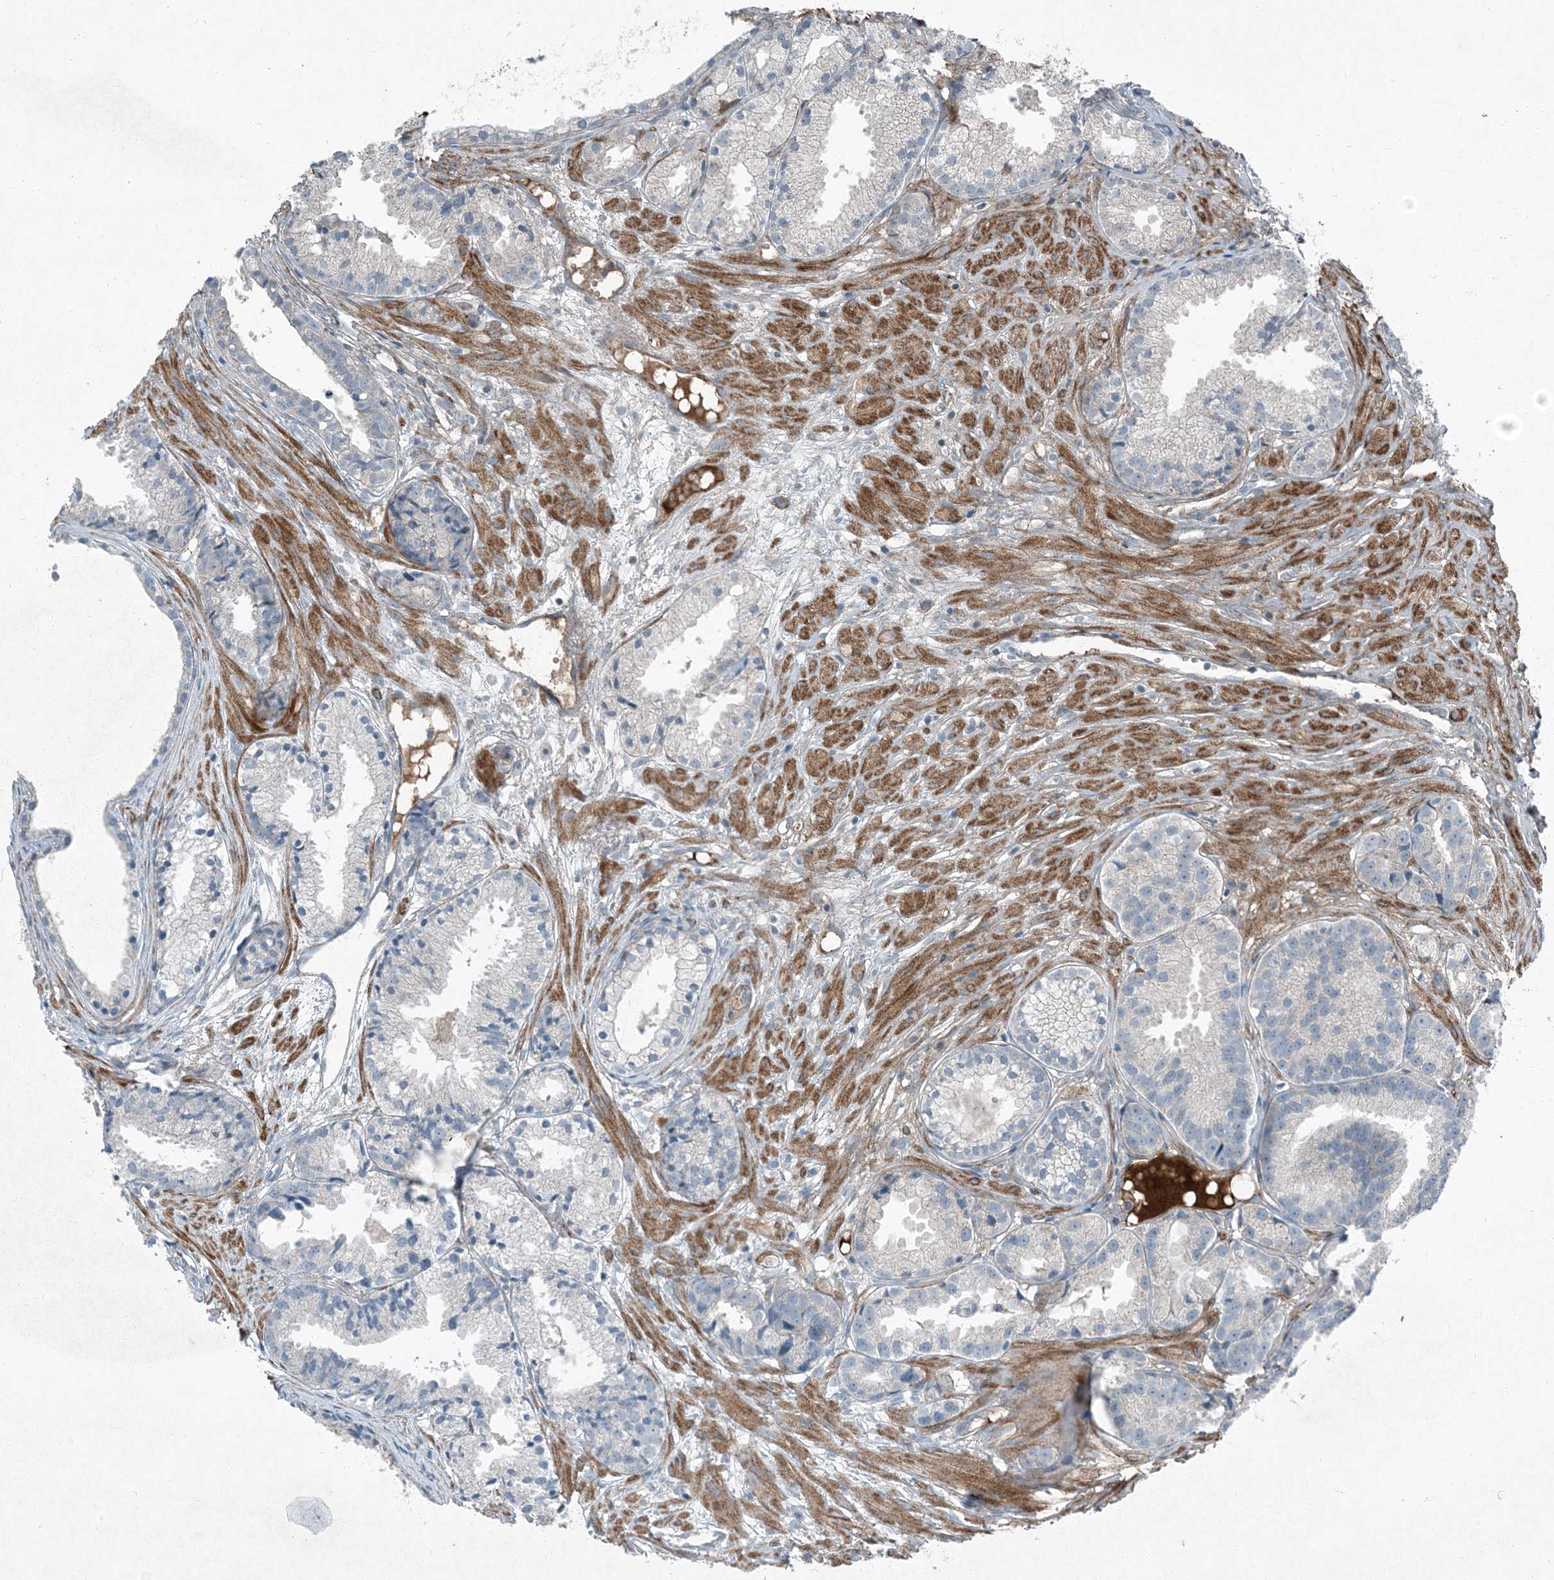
{"staining": {"intensity": "negative", "quantity": "none", "location": "none"}, "tissue": "prostate cancer", "cell_type": "Tumor cells", "image_type": "cancer", "snomed": [{"axis": "morphology", "description": "Adenocarcinoma, Medium grade"}, {"axis": "topography", "description": "Prostate"}], "caption": "Prostate medium-grade adenocarcinoma stained for a protein using IHC exhibits no staining tumor cells.", "gene": "APOM", "patient": {"sex": "male", "age": 88}}